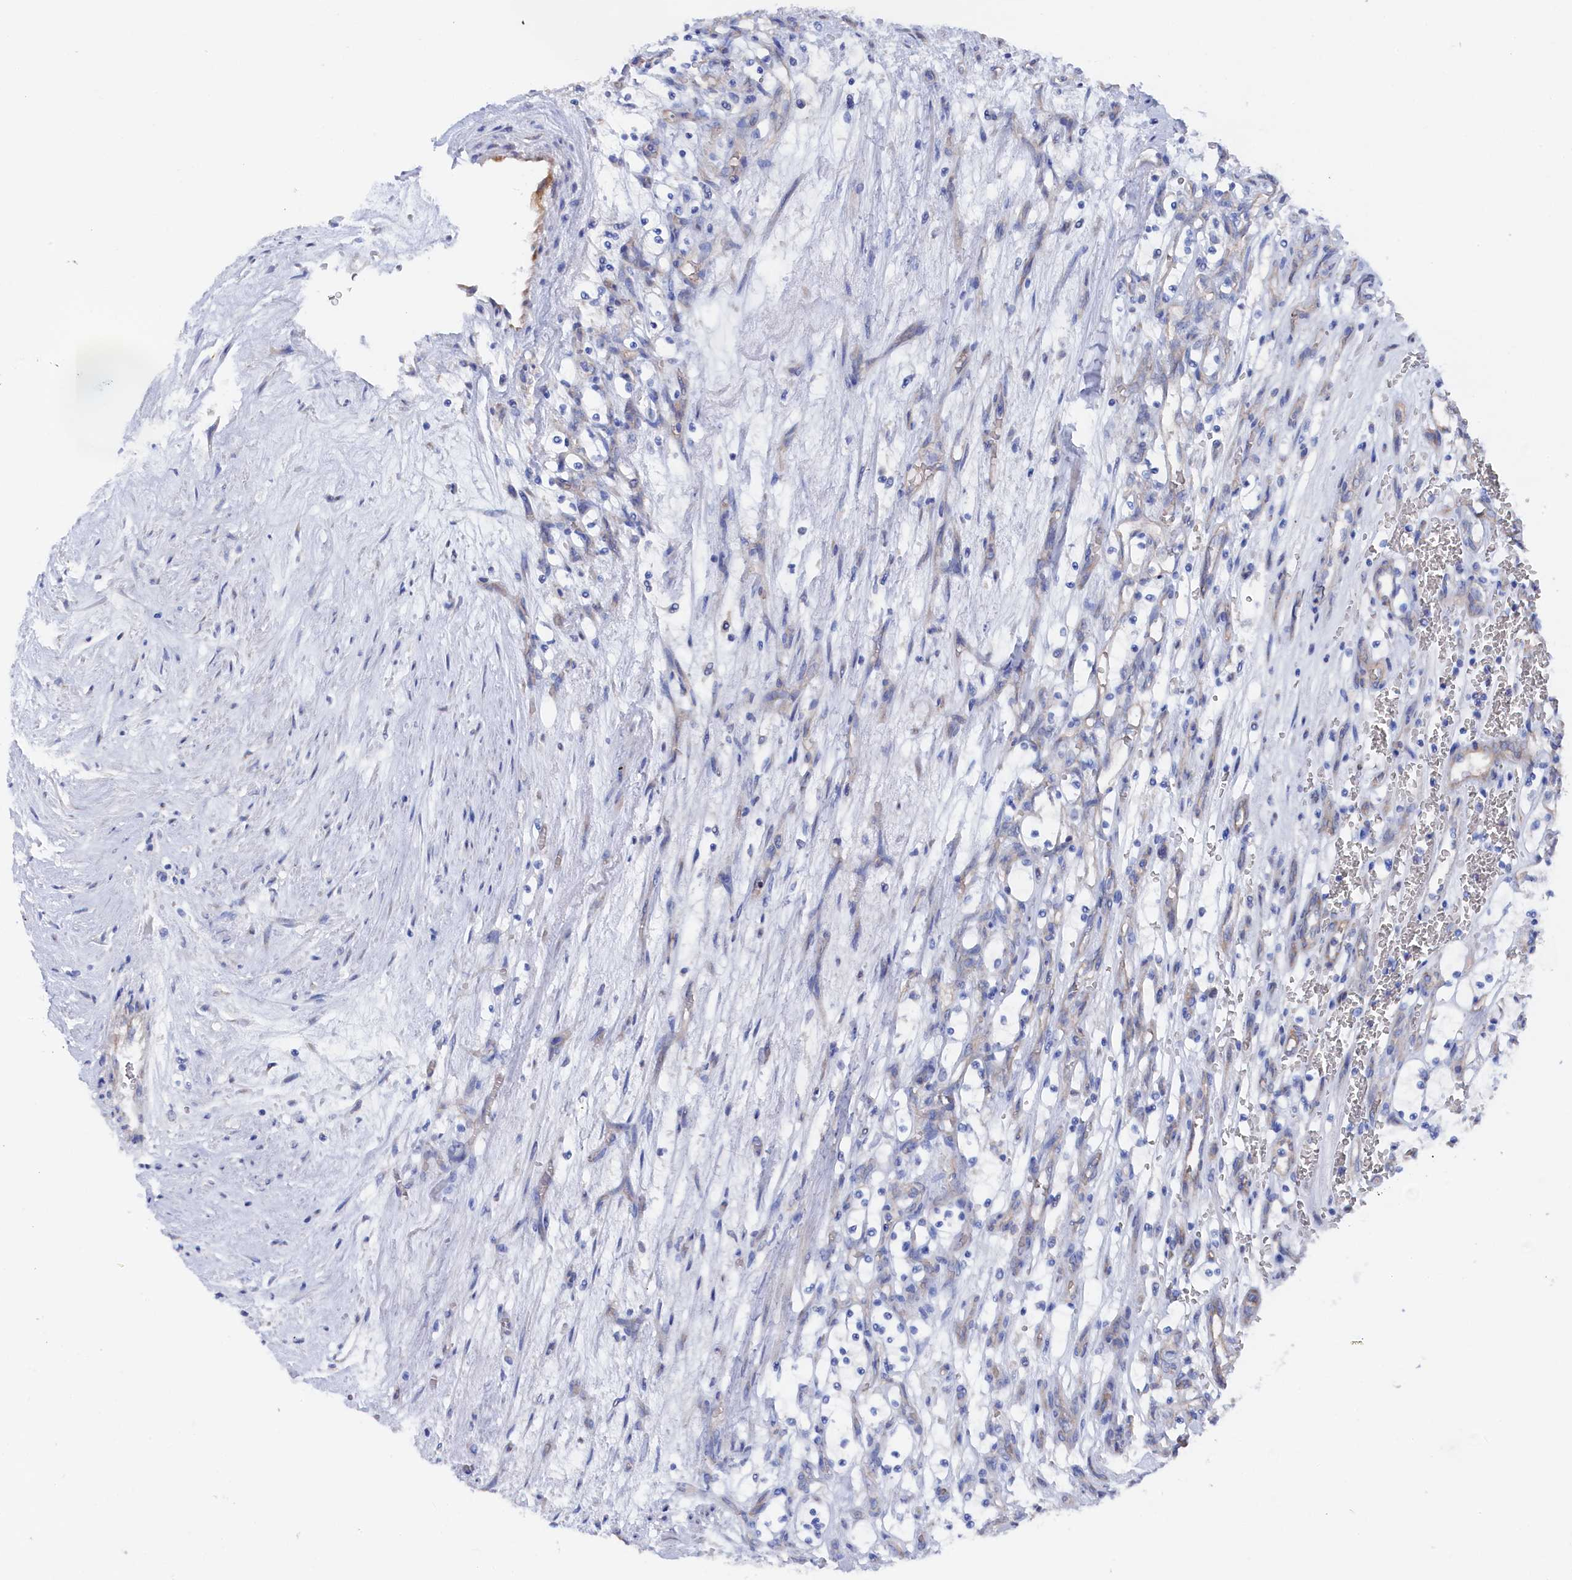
{"staining": {"intensity": "negative", "quantity": "none", "location": "none"}, "tissue": "renal cancer", "cell_type": "Tumor cells", "image_type": "cancer", "snomed": [{"axis": "morphology", "description": "Adenocarcinoma, NOS"}, {"axis": "topography", "description": "Kidney"}], "caption": "IHC image of human adenocarcinoma (renal) stained for a protein (brown), which reveals no staining in tumor cells.", "gene": "TMOD2", "patient": {"sex": "female", "age": 69}}